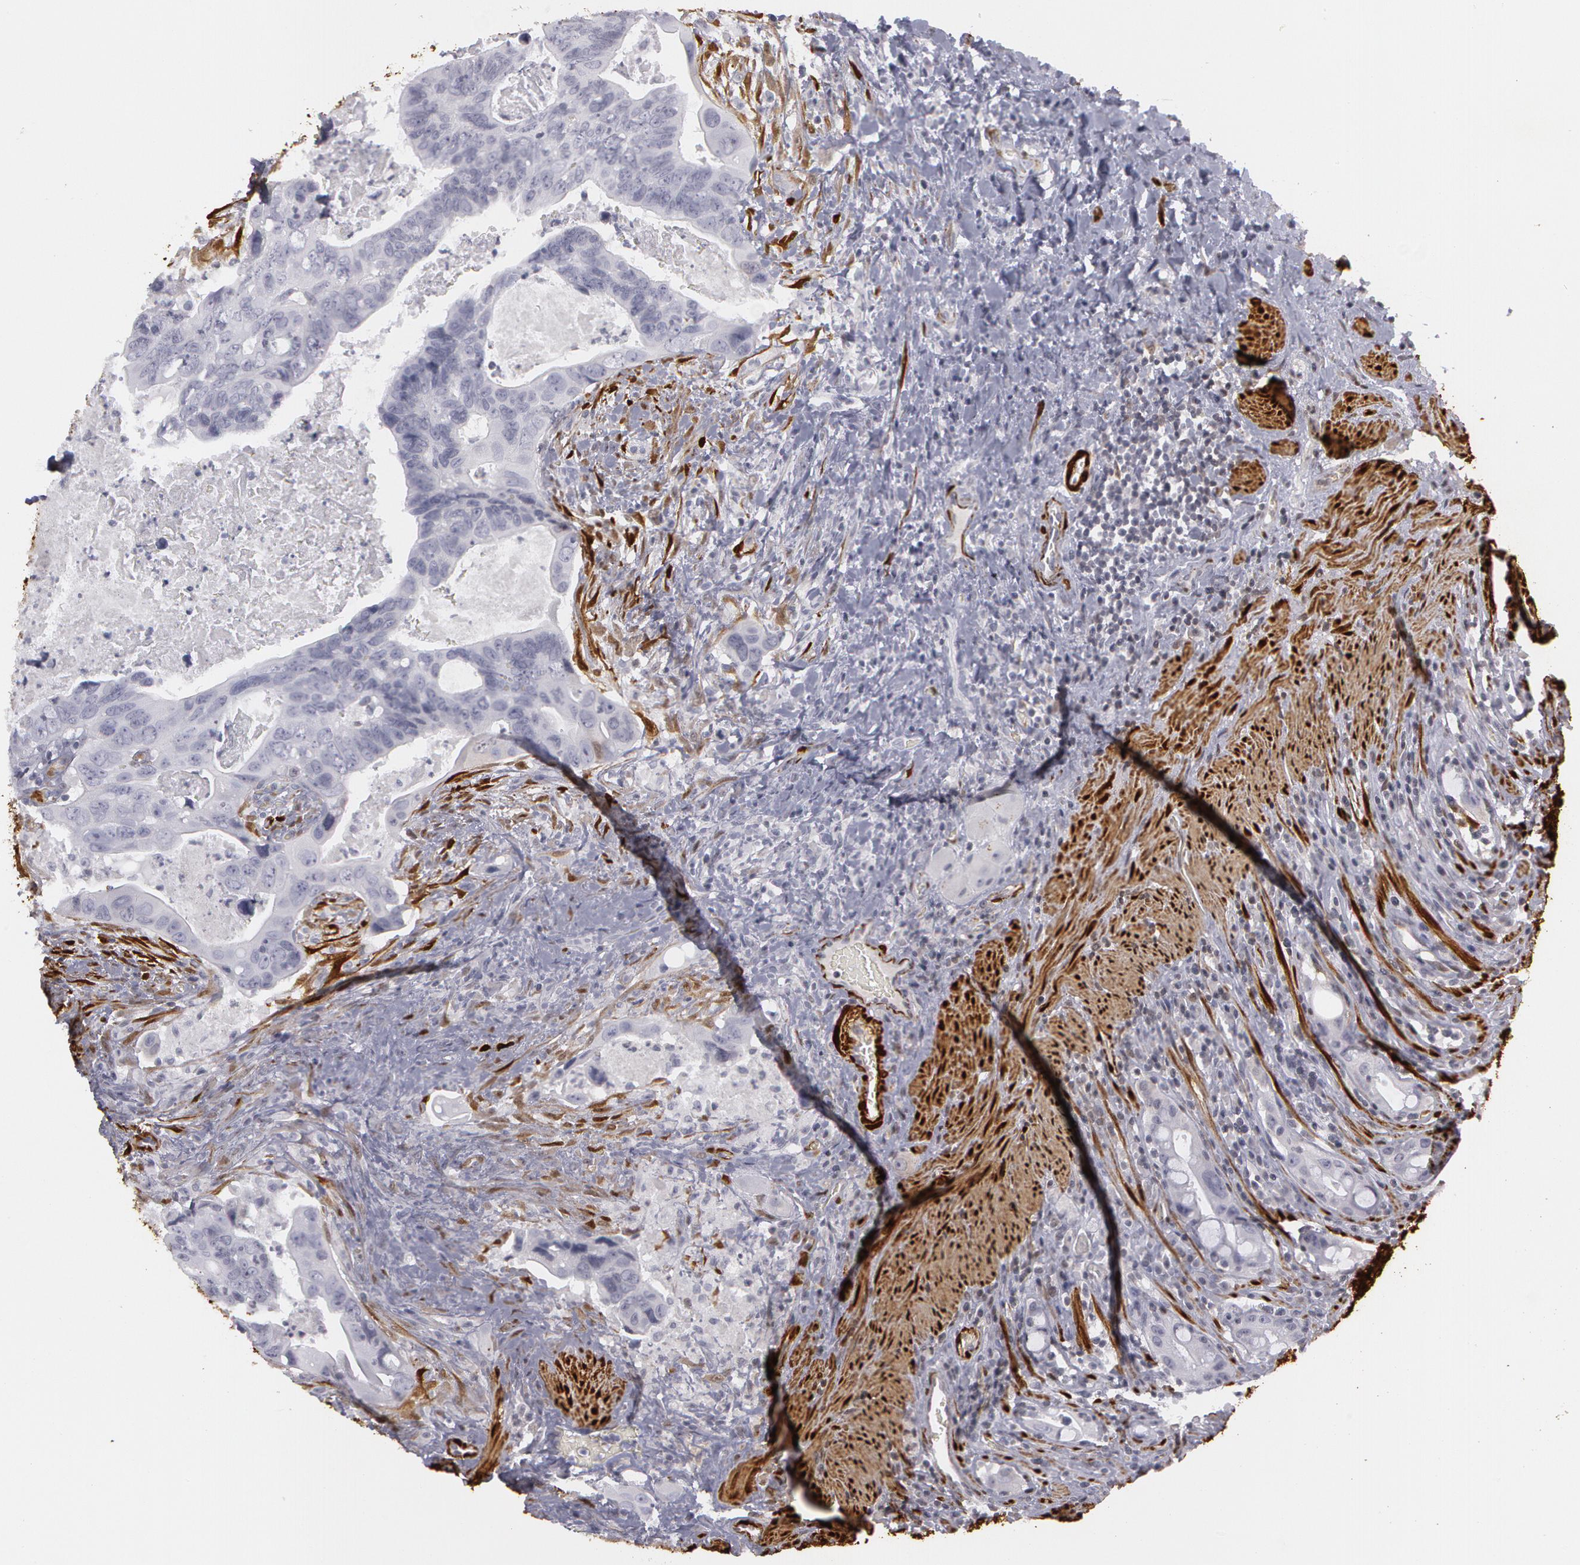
{"staining": {"intensity": "negative", "quantity": "none", "location": "none"}, "tissue": "colorectal cancer", "cell_type": "Tumor cells", "image_type": "cancer", "snomed": [{"axis": "morphology", "description": "Adenocarcinoma, NOS"}, {"axis": "topography", "description": "Rectum"}], "caption": "This is a histopathology image of immunohistochemistry staining of colorectal cancer, which shows no positivity in tumor cells. Brightfield microscopy of immunohistochemistry (IHC) stained with DAB (brown) and hematoxylin (blue), captured at high magnification.", "gene": "TAGLN", "patient": {"sex": "male", "age": 53}}